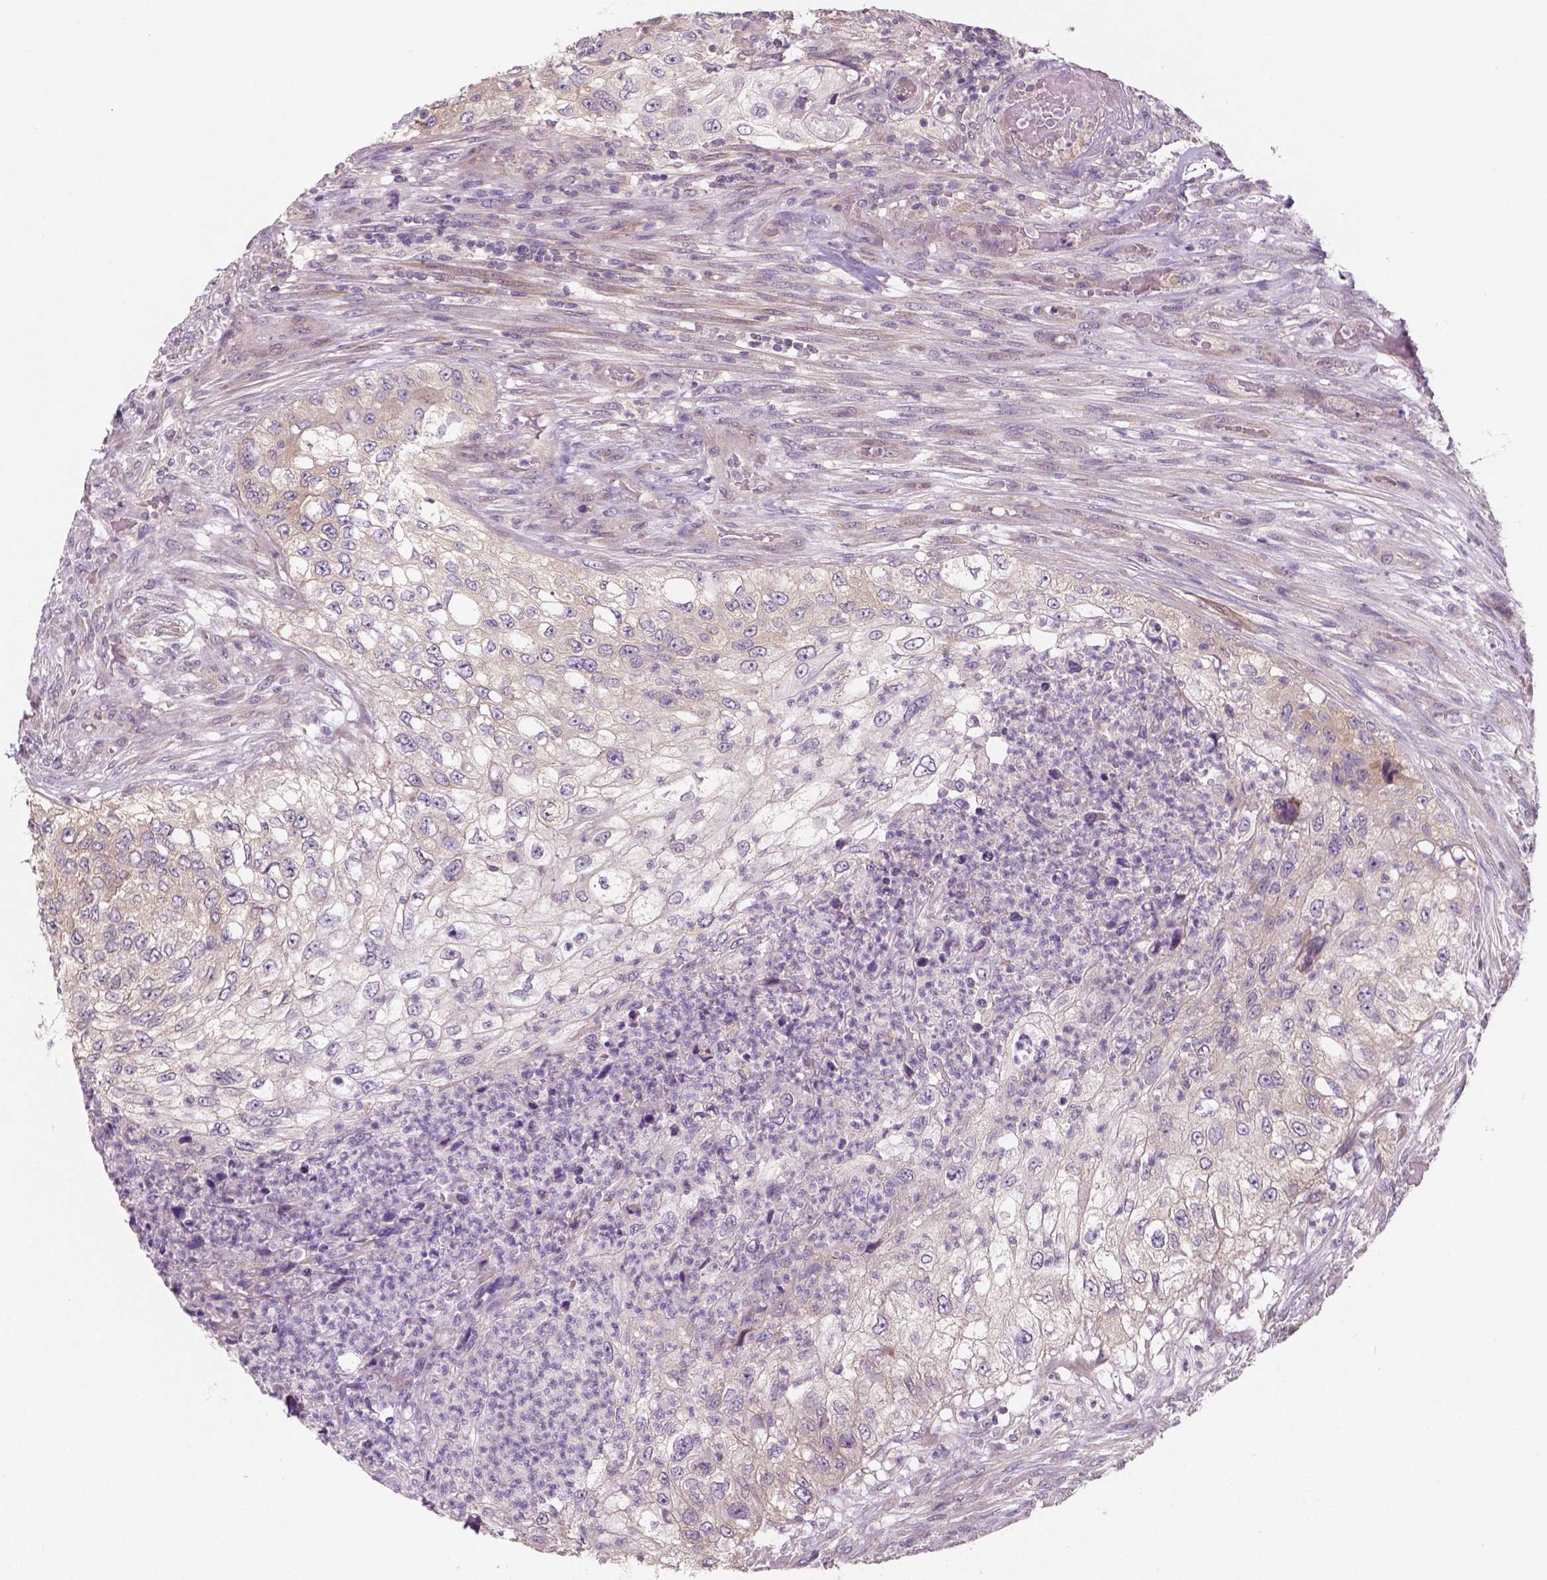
{"staining": {"intensity": "negative", "quantity": "none", "location": "none"}, "tissue": "urothelial cancer", "cell_type": "Tumor cells", "image_type": "cancer", "snomed": [{"axis": "morphology", "description": "Urothelial carcinoma, High grade"}, {"axis": "topography", "description": "Urinary bladder"}], "caption": "Immunohistochemistry micrograph of neoplastic tissue: urothelial cancer stained with DAB exhibits no significant protein expression in tumor cells. (Stains: DAB IHC with hematoxylin counter stain, Microscopy: brightfield microscopy at high magnification).", "gene": "LSM14B", "patient": {"sex": "female", "age": 60}}